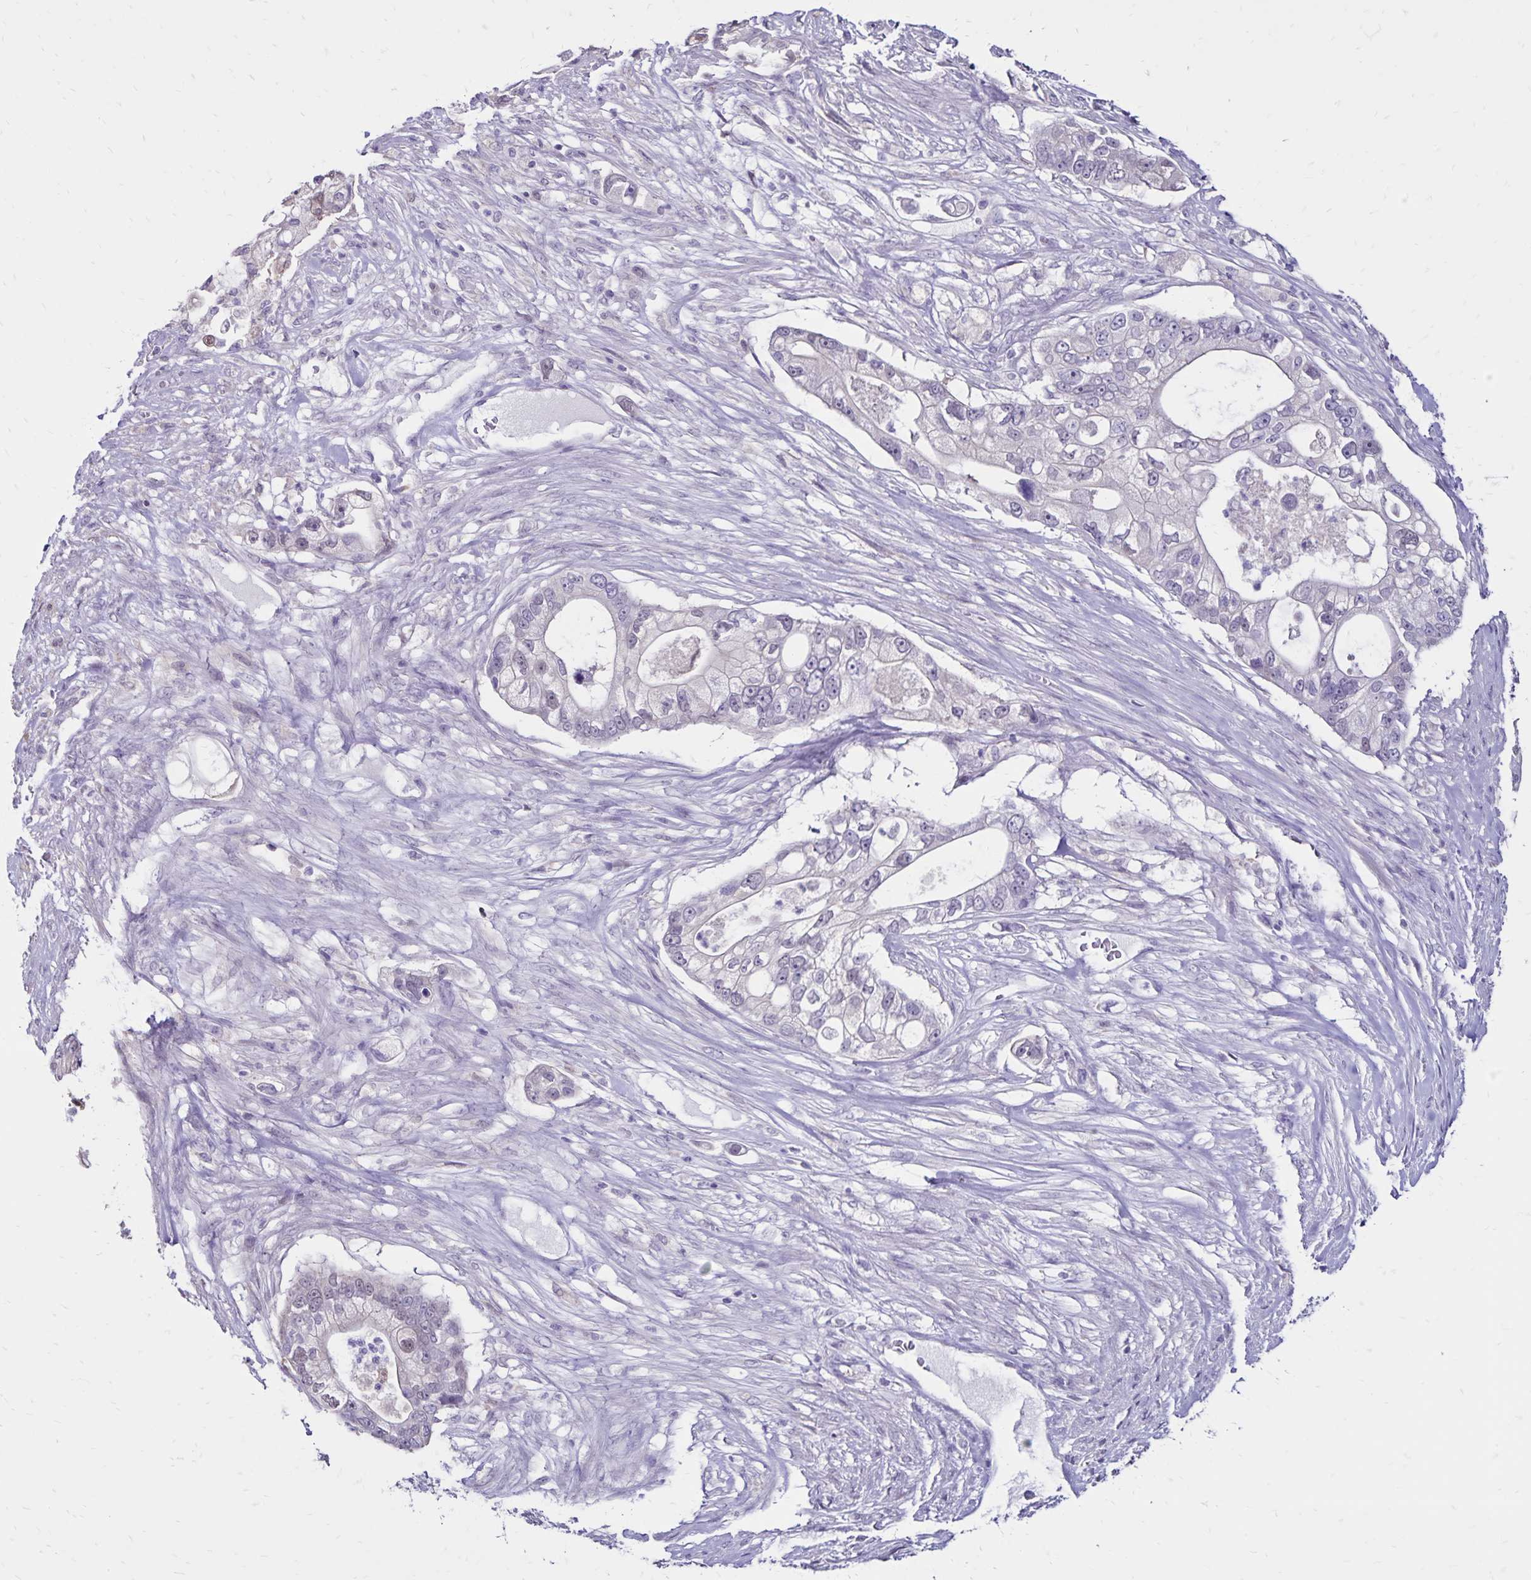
{"staining": {"intensity": "negative", "quantity": "none", "location": "none"}, "tissue": "pancreatic cancer", "cell_type": "Tumor cells", "image_type": "cancer", "snomed": [{"axis": "morphology", "description": "Adenocarcinoma, NOS"}, {"axis": "topography", "description": "Pancreas"}], "caption": "IHC of human pancreatic cancer (adenocarcinoma) shows no expression in tumor cells.", "gene": "SH3GL3", "patient": {"sex": "female", "age": 69}}